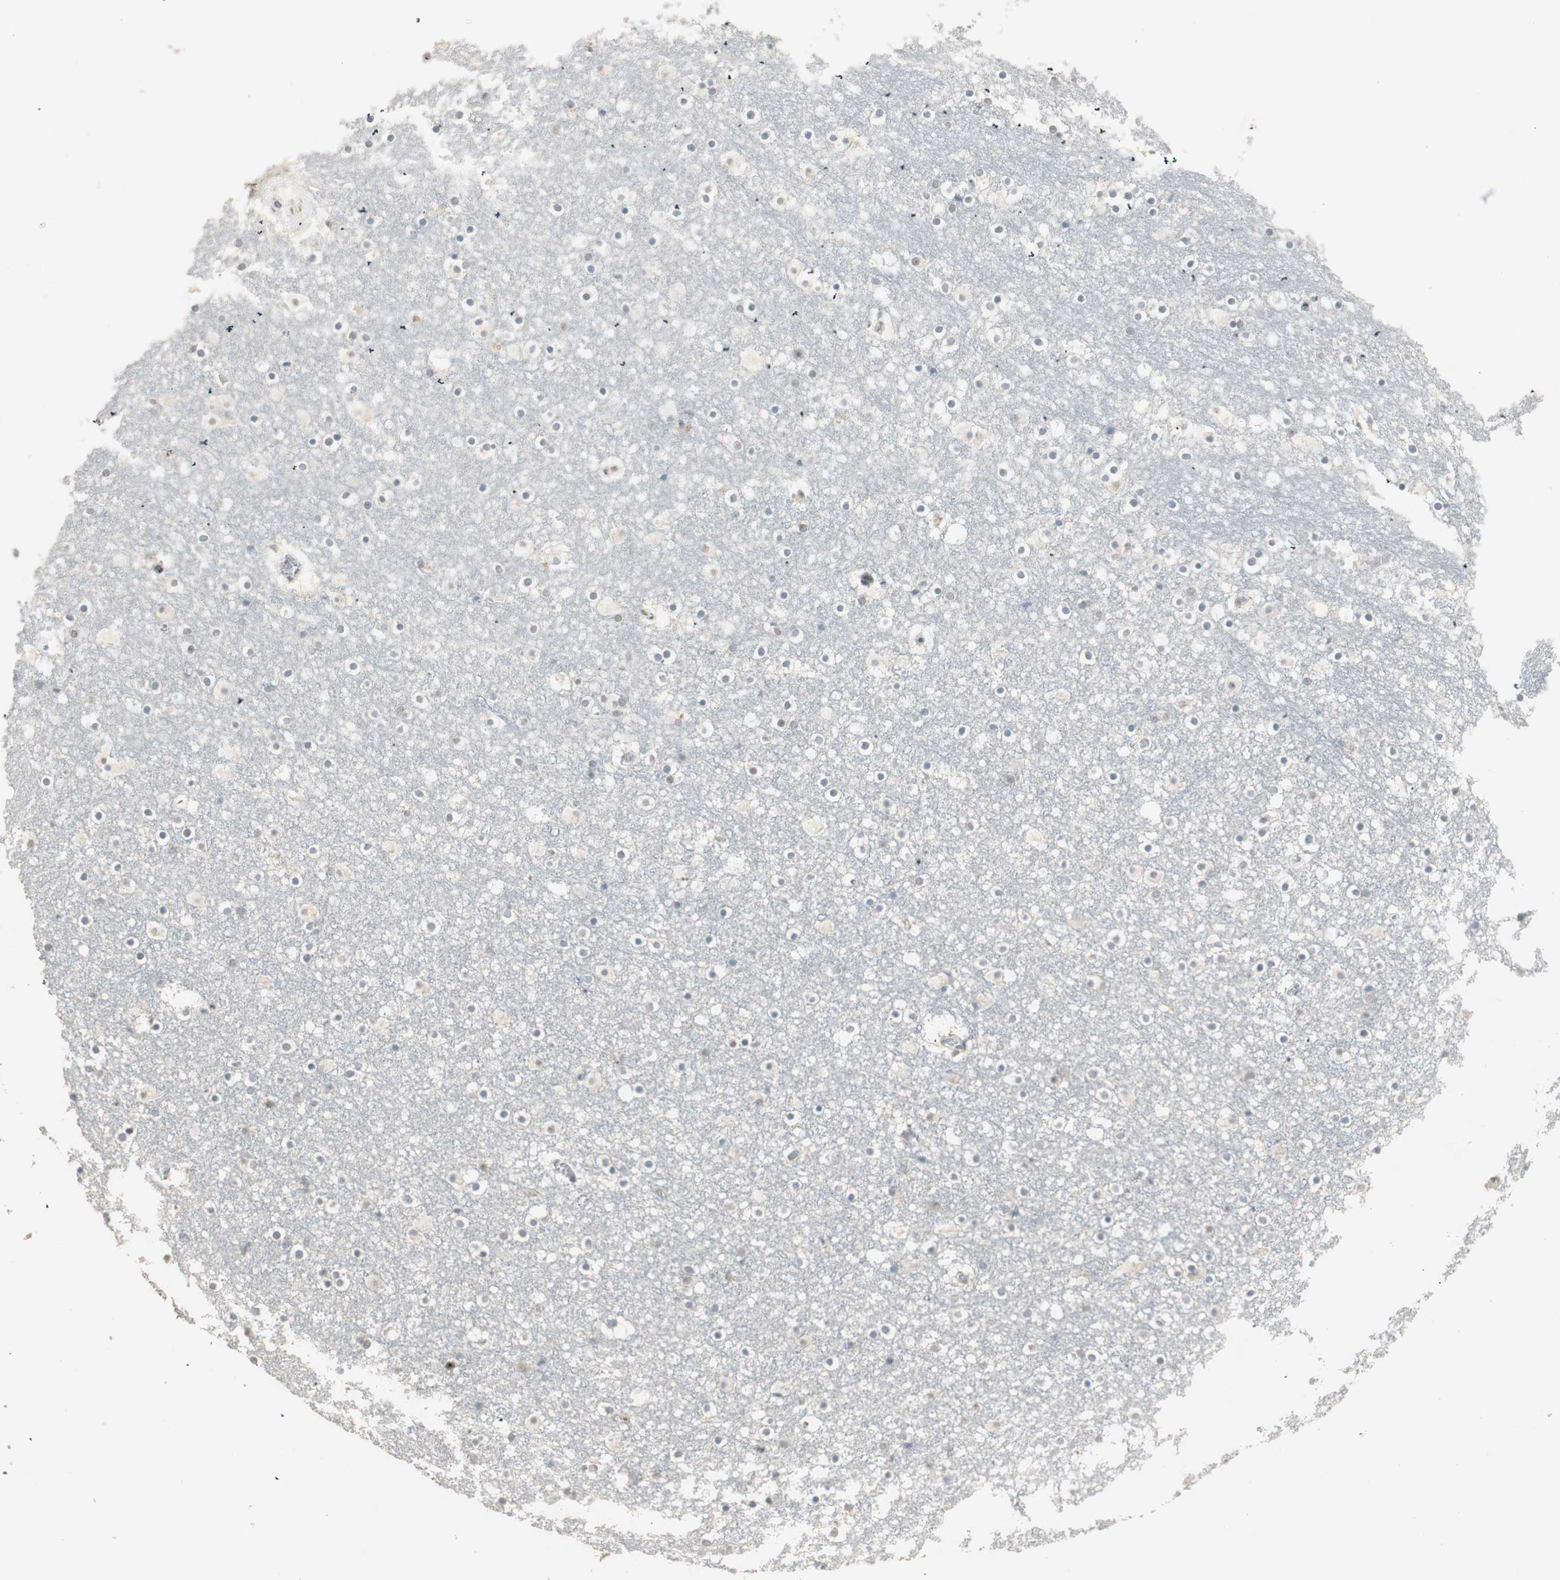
{"staining": {"intensity": "weak", "quantity": "25%-75%", "location": "nuclear"}, "tissue": "caudate", "cell_type": "Glial cells", "image_type": "normal", "snomed": [{"axis": "morphology", "description": "Normal tissue, NOS"}, {"axis": "topography", "description": "Lateral ventricle wall"}], "caption": "Immunohistochemical staining of benign caudate shows 25%-75% levels of weak nuclear protein expression in about 25%-75% of glial cells. The protein of interest is stained brown, and the nuclei are stained in blue (DAB IHC with brightfield microscopy, high magnification).", "gene": "ETV4", "patient": {"sex": "male", "age": 45}}